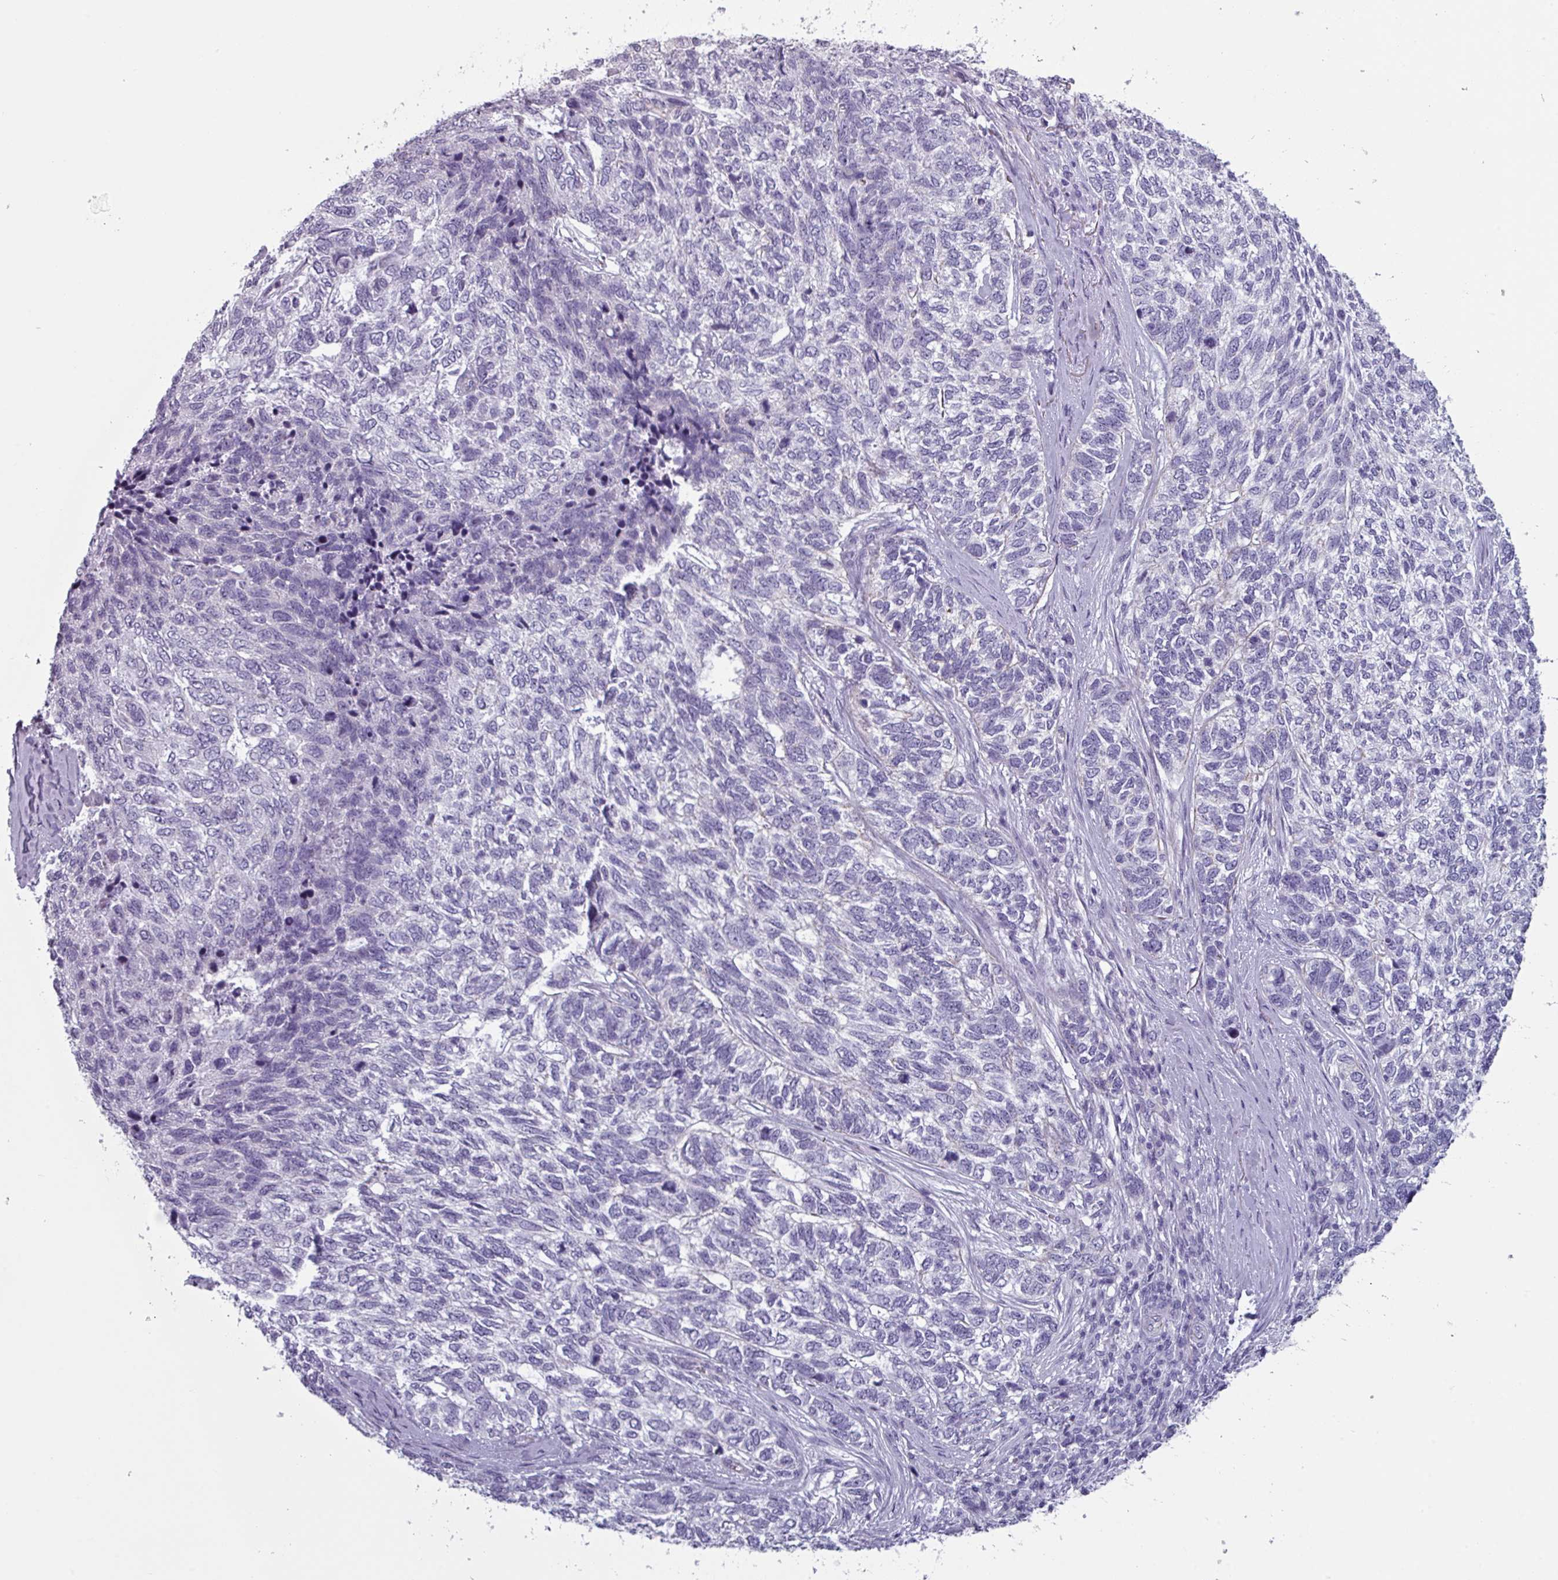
{"staining": {"intensity": "negative", "quantity": "none", "location": "none"}, "tissue": "skin cancer", "cell_type": "Tumor cells", "image_type": "cancer", "snomed": [{"axis": "morphology", "description": "Basal cell carcinoma"}, {"axis": "topography", "description": "Skin"}], "caption": "Immunohistochemical staining of human skin cancer shows no significant staining in tumor cells. (Stains: DAB (3,3'-diaminobenzidine) immunohistochemistry with hematoxylin counter stain, Microscopy: brightfield microscopy at high magnification).", "gene": "AREL1", "patient": {"sex": "female", "age": 65}}